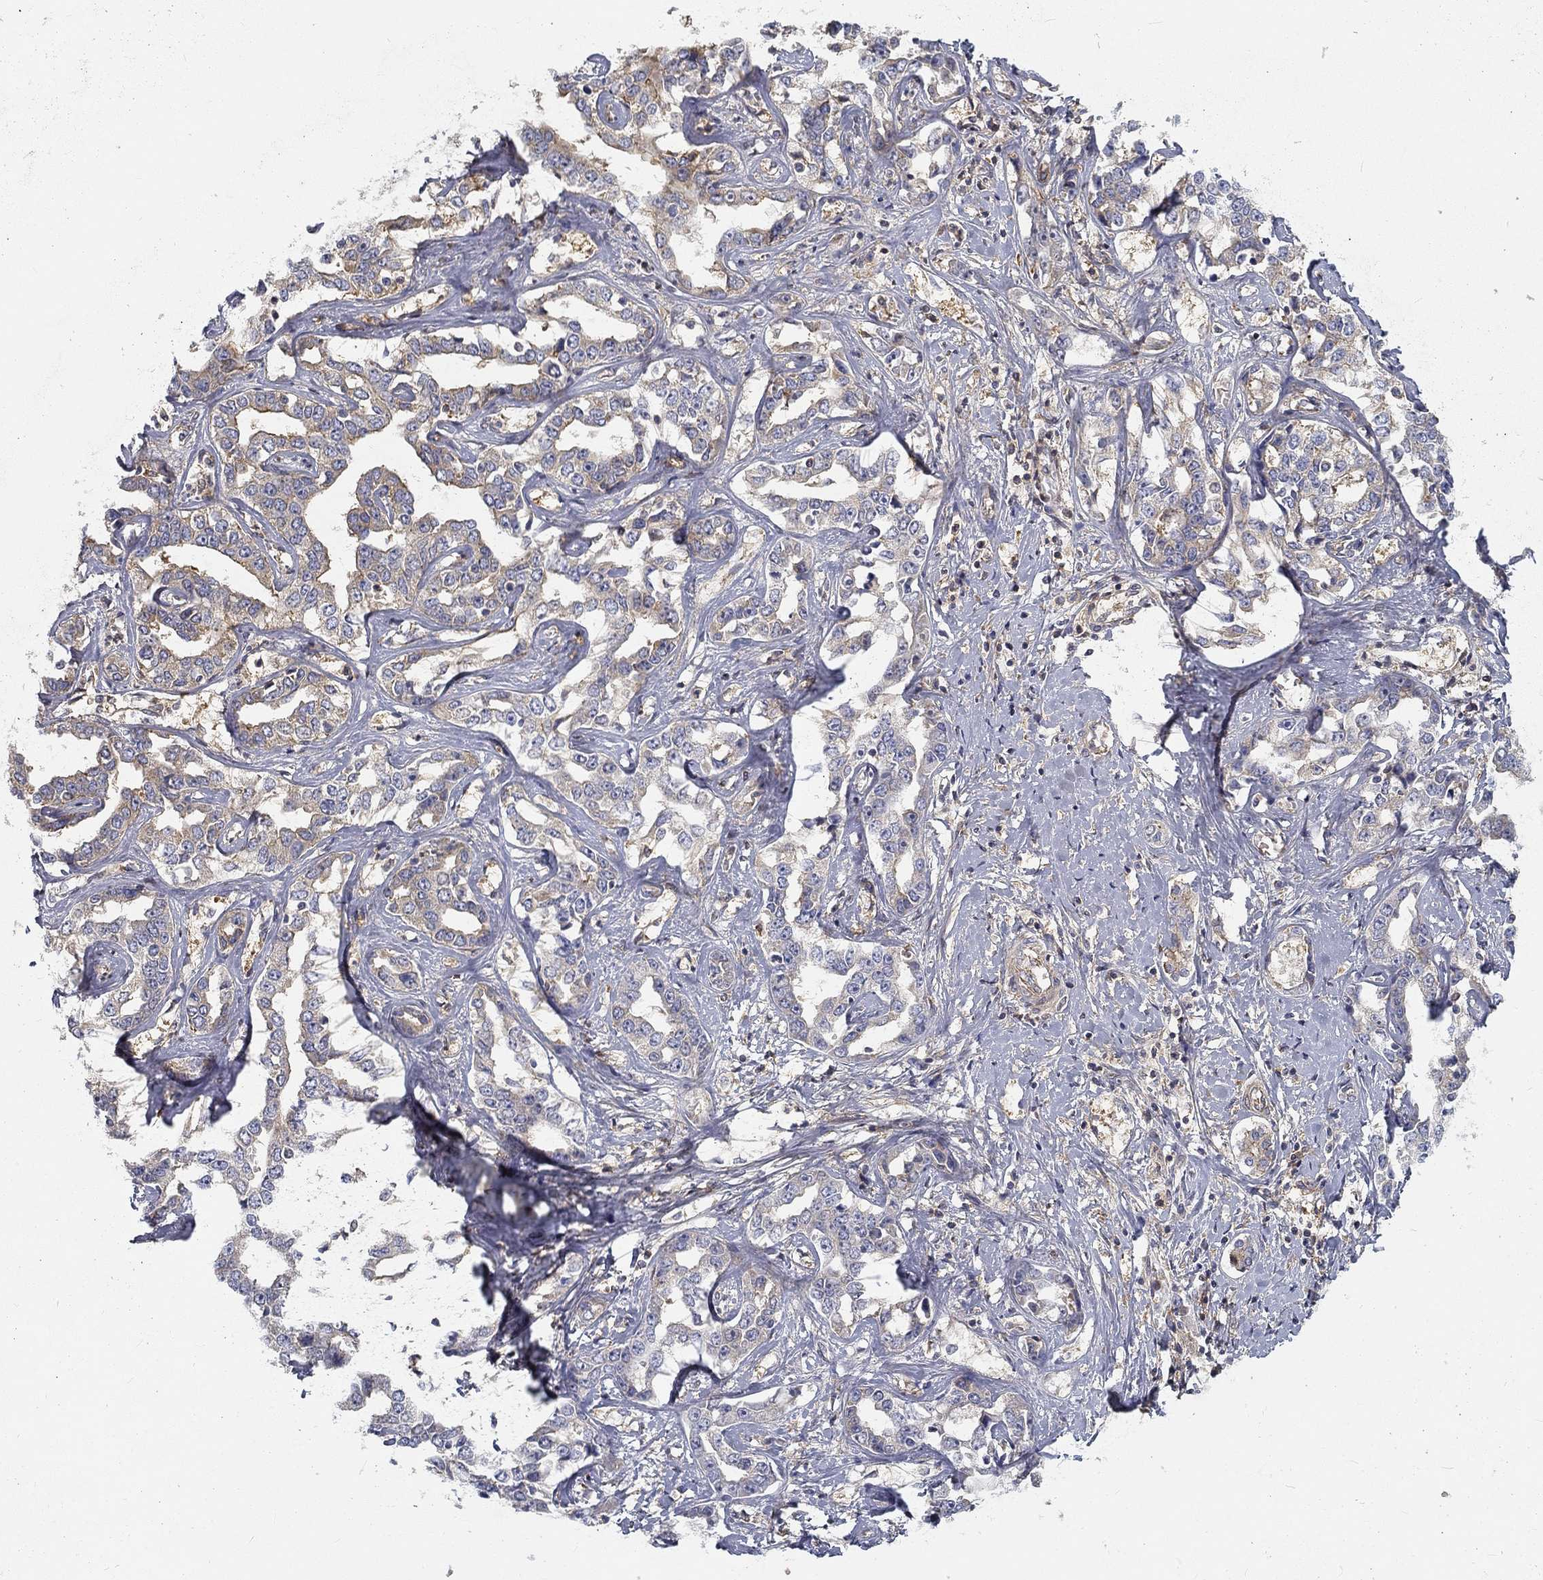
{"staining": {"intensity": "moderate", "quantity": "<25%", "location": "cytoplasmic/membranous"}, "tissue": "liver cancer", "cell_type": "Tumor cells", "image_type": "cancer", "snomed": [{"axis": "morphology", "description": "Cholangiocarcinoma"}, {"axis": "topography", "description": "Liver"}], "caption": "DAB (3,3'-diaminobenzidine) immunohistochemical staining of human liver cancer (cholangiocarcinoma) shows moderate cytoplasmic/membranous protein positivity in approximately <25% of tumor cells.", "gene": "MTMR11", "patient": {"sex": "male", "age": 59}}